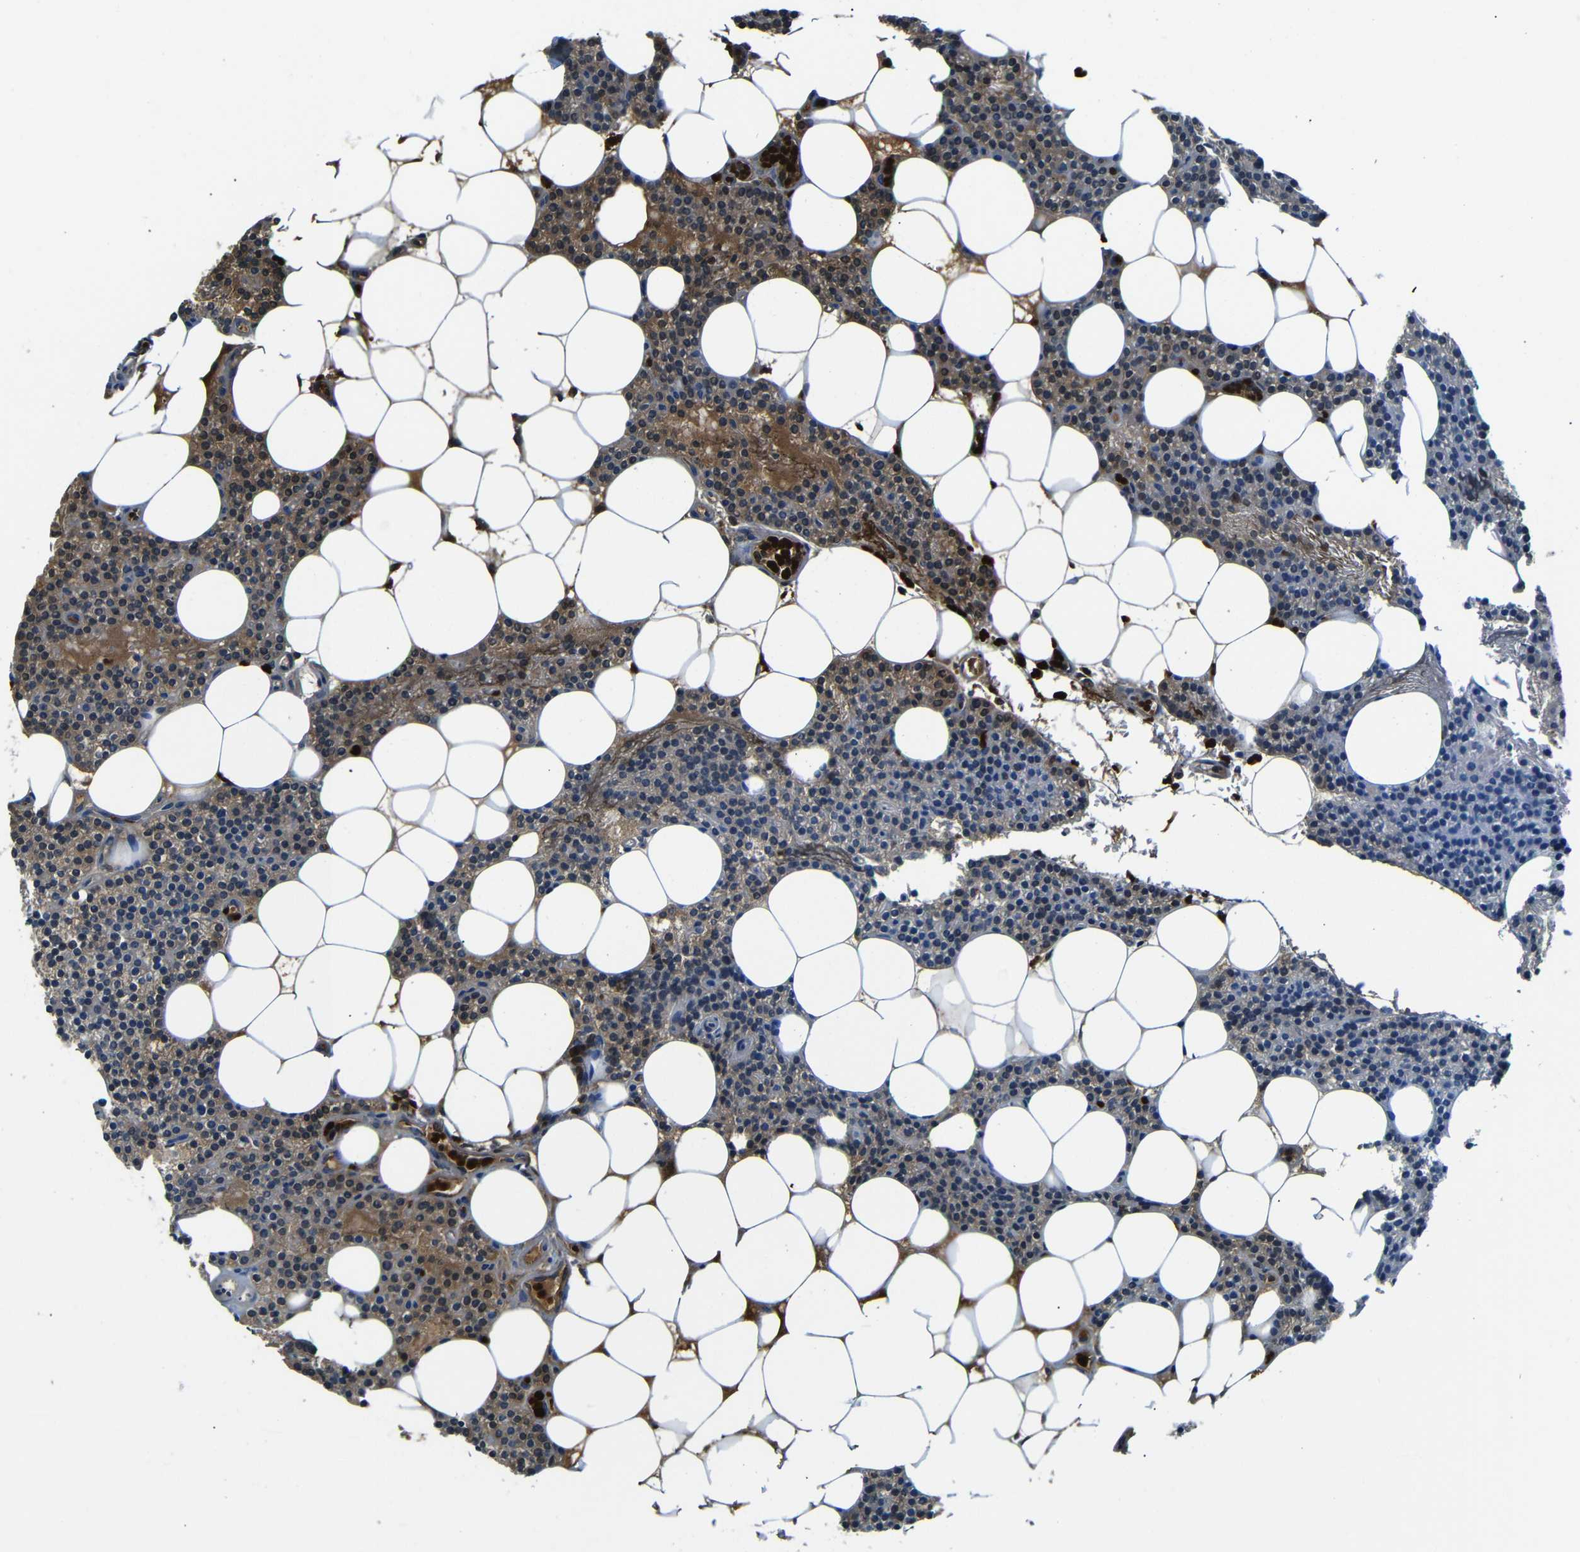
{"staining": {"intensity": "moderate", "quantity": "<25%", "location": "cytoplasmic/membranous"}, "tissue": "parathyroid gland", "cell_type": "Glandular cells", "image_type": "normal", "snomed": [{"axis": "morphology", "description": "Normal tissue, NOS"}, {"axis": "morphology", "description": "Adenoma, NOS"}, {"axis": "topography", "description": "Parathyroid gland"}], "caption": "Immunohistochemistry (IHC) (DAB) staining of normal parathyroid gland shows moderate cytoplasmic/membranous protein expression in approximately <25% of glandular cells. (IHC, brightfield microscopy, high magnification).", "gene": "SERPINA1", "patient": {"sex": "female", "age": 51}}